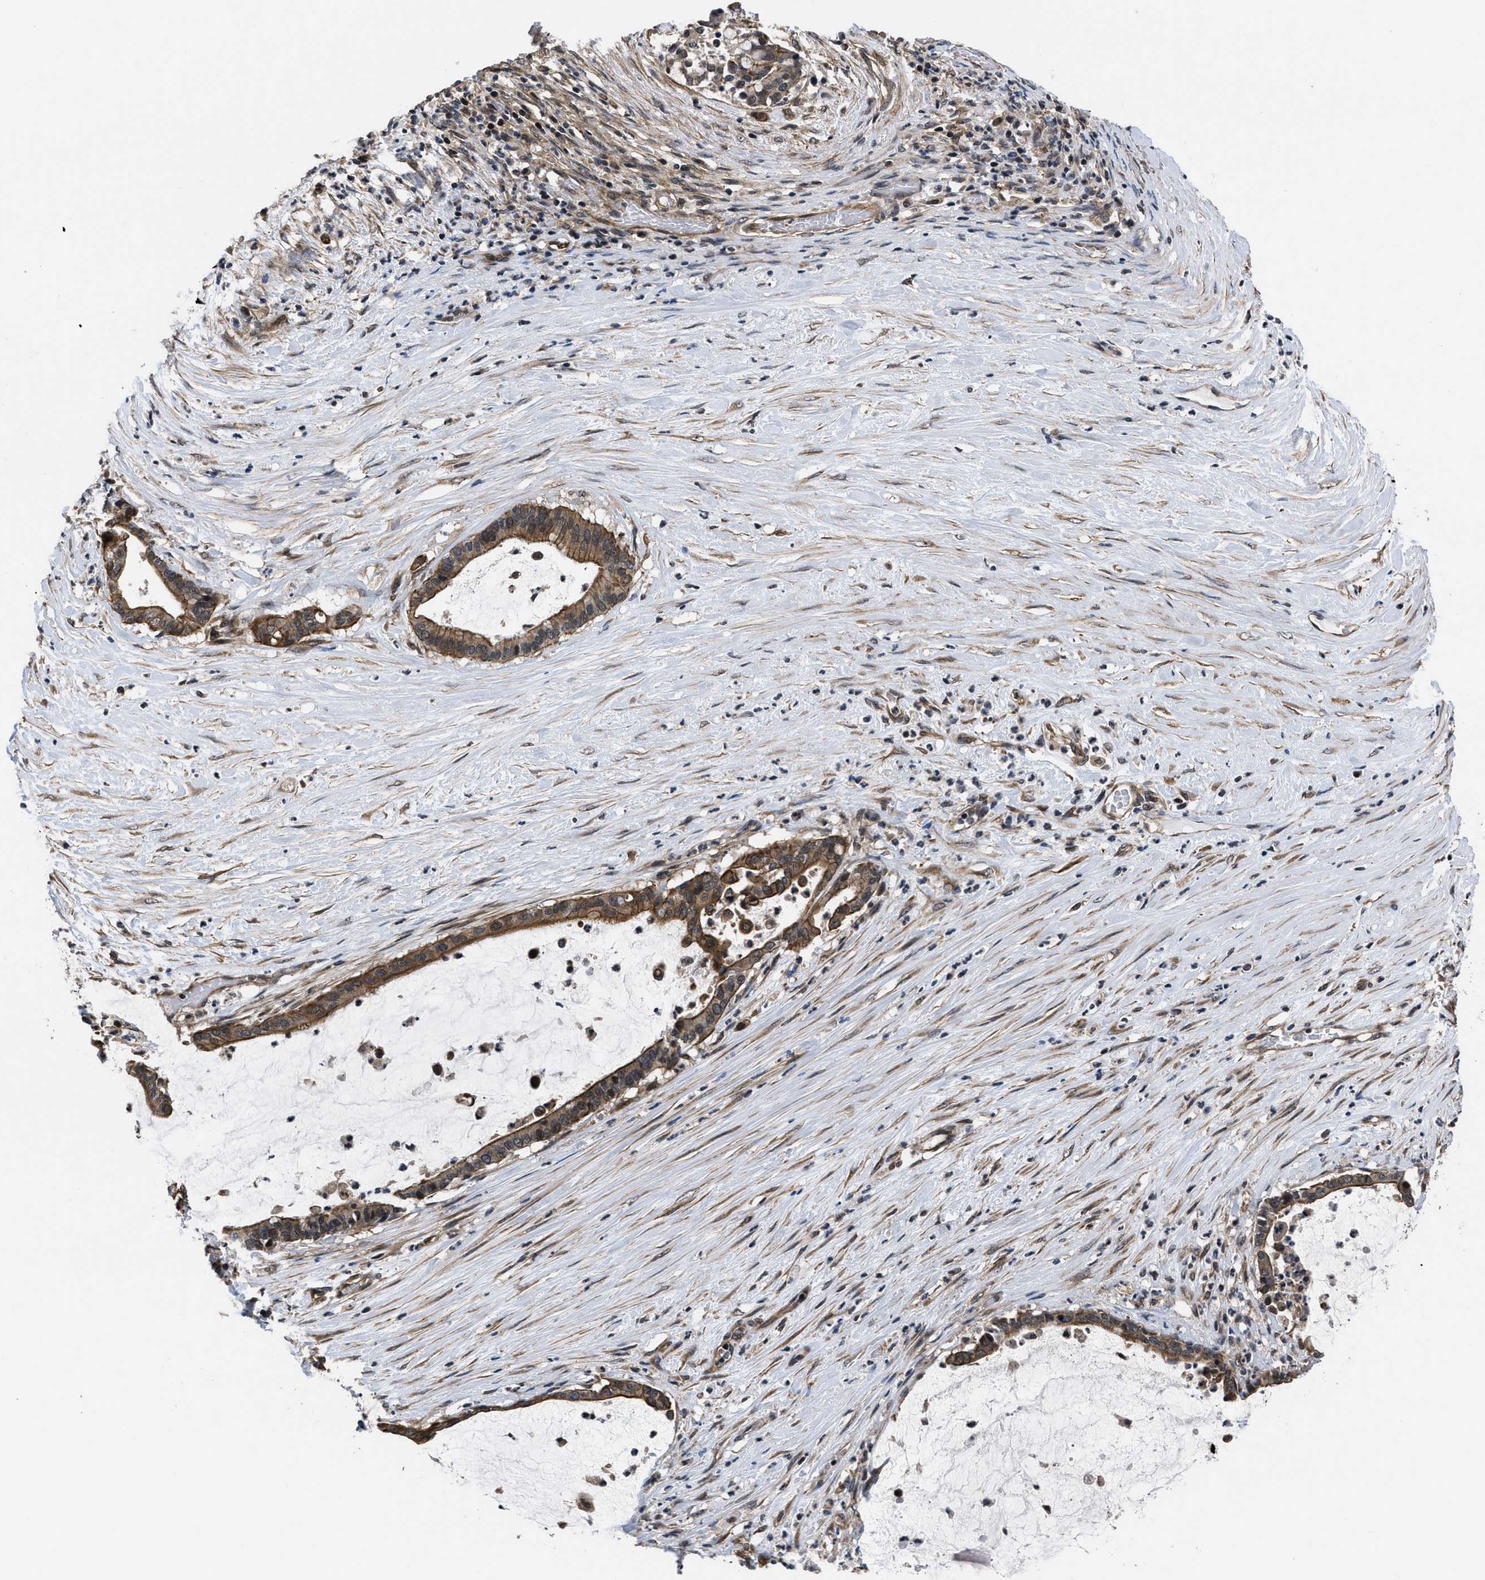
{"staining": {"intensity": "moderate", "quantity": ">75%", "location": "cytoplasmic/membranous"}, "tissue": "pancreatic cancer", "cell_type": "Tumor cells", "image_type": "cancer", "snomed": [{"axis": "morphology", "description": "Adenocarcinoma, NOS"}, {"axis": "topography", "description": "Pancreas"}], "caption": "Brown immunohistochemical staining in human pancreatic cancer (adenocarcinoma) displays moderate cytoplasmic/membranous positivity in about >75% of tumor cells.", "gene": "DNAJC14", "patient": {"sex": "male", "age": 41}}